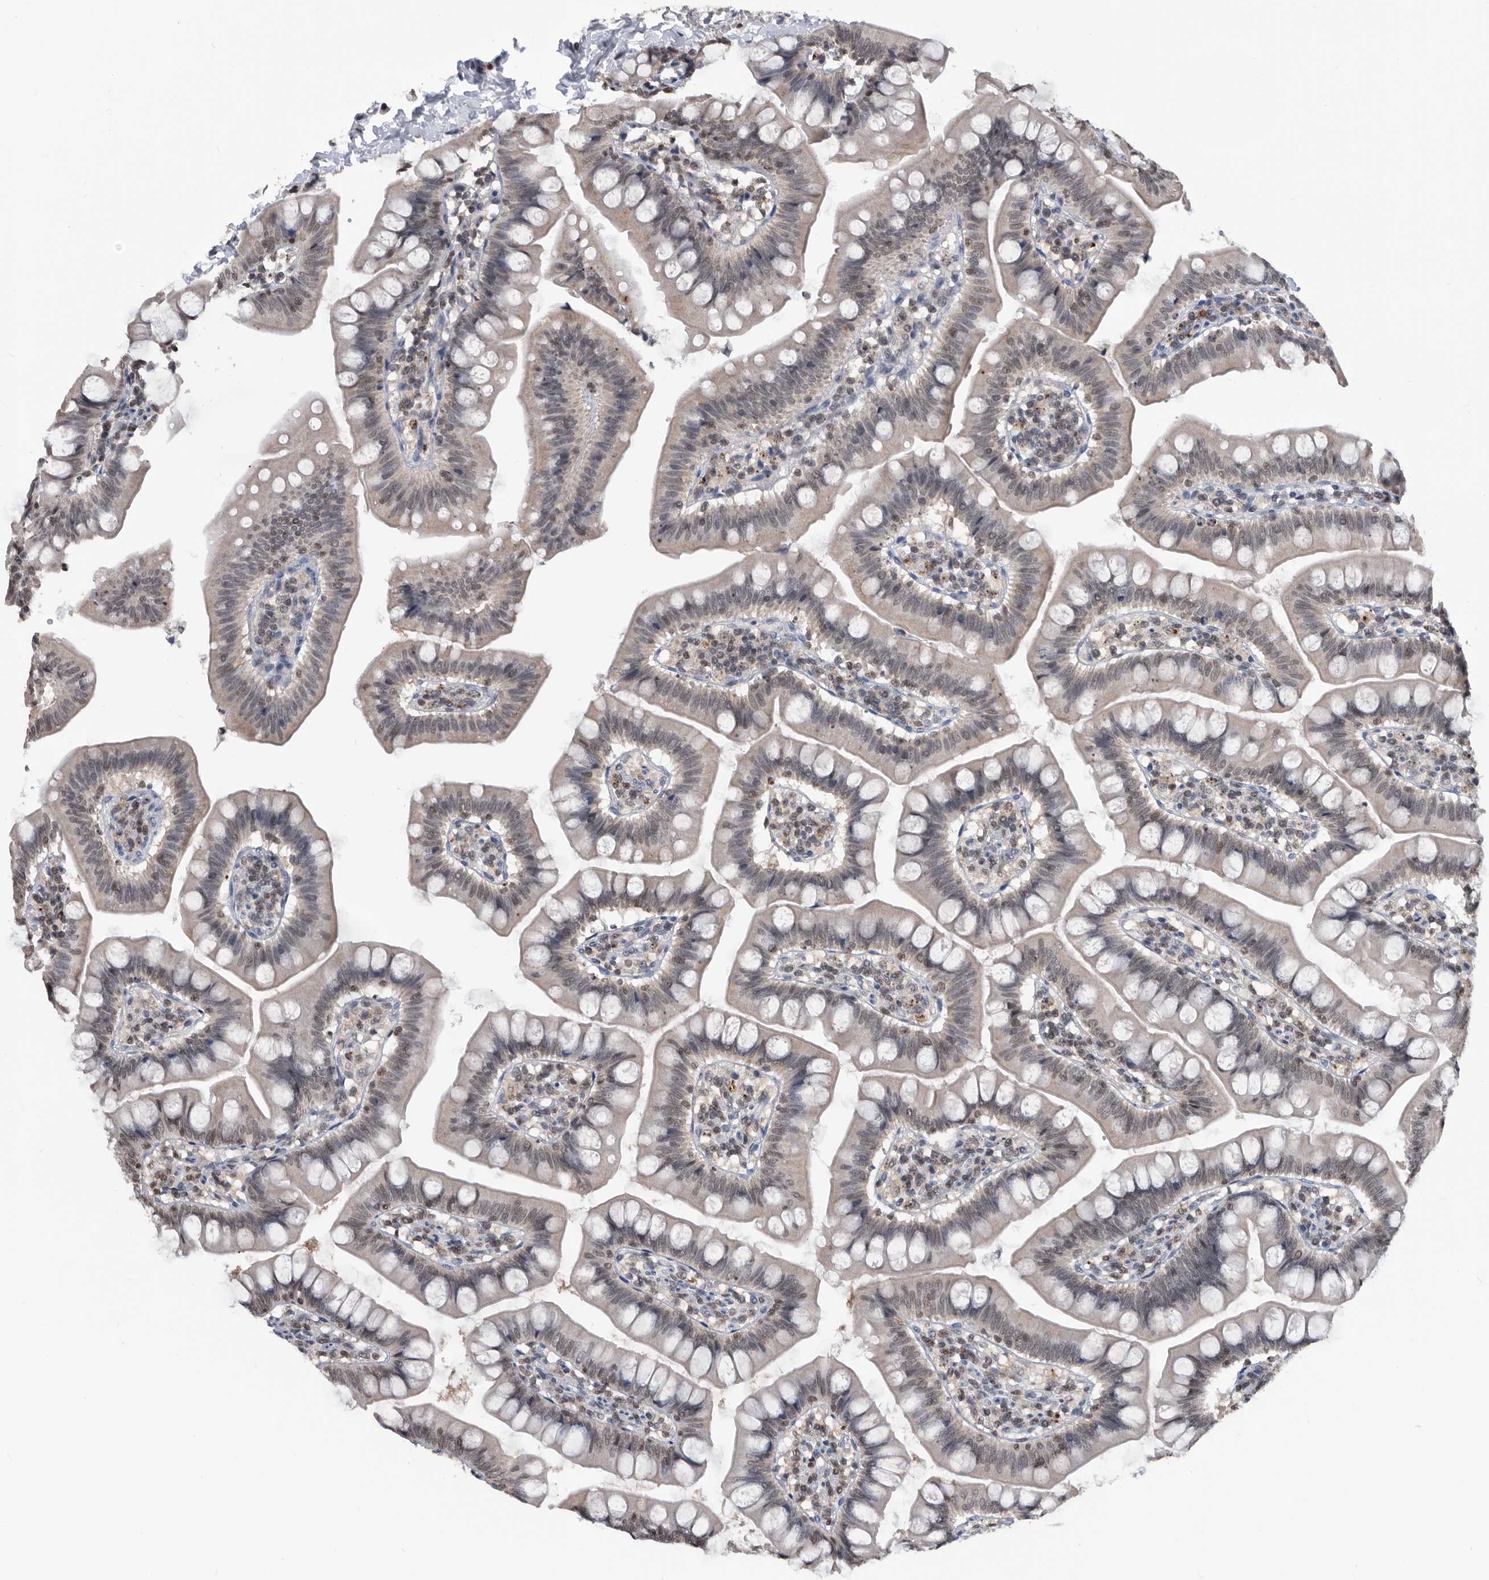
{"staining": {"intensity": "weak", "quantity": "25%-75%", "location": "nuclear"}, "tissue": "small intestine", "cell_type": "Glandular cells", "image_type": "normal", "snomed": [{"axis": "morphology", "description": "Normal tissue, NOS"}, {"axis": "topography", "description": "Small intestine"}], "caption": "Glandular cells reveal low levels of weak nuclear expression in approximately 25%-75% of cells in normal human small intestine. (IHC, brightfield microscopy, high magnification).", "gene": "TSTD1", "patient": {"sex": "male", "age": 7}}